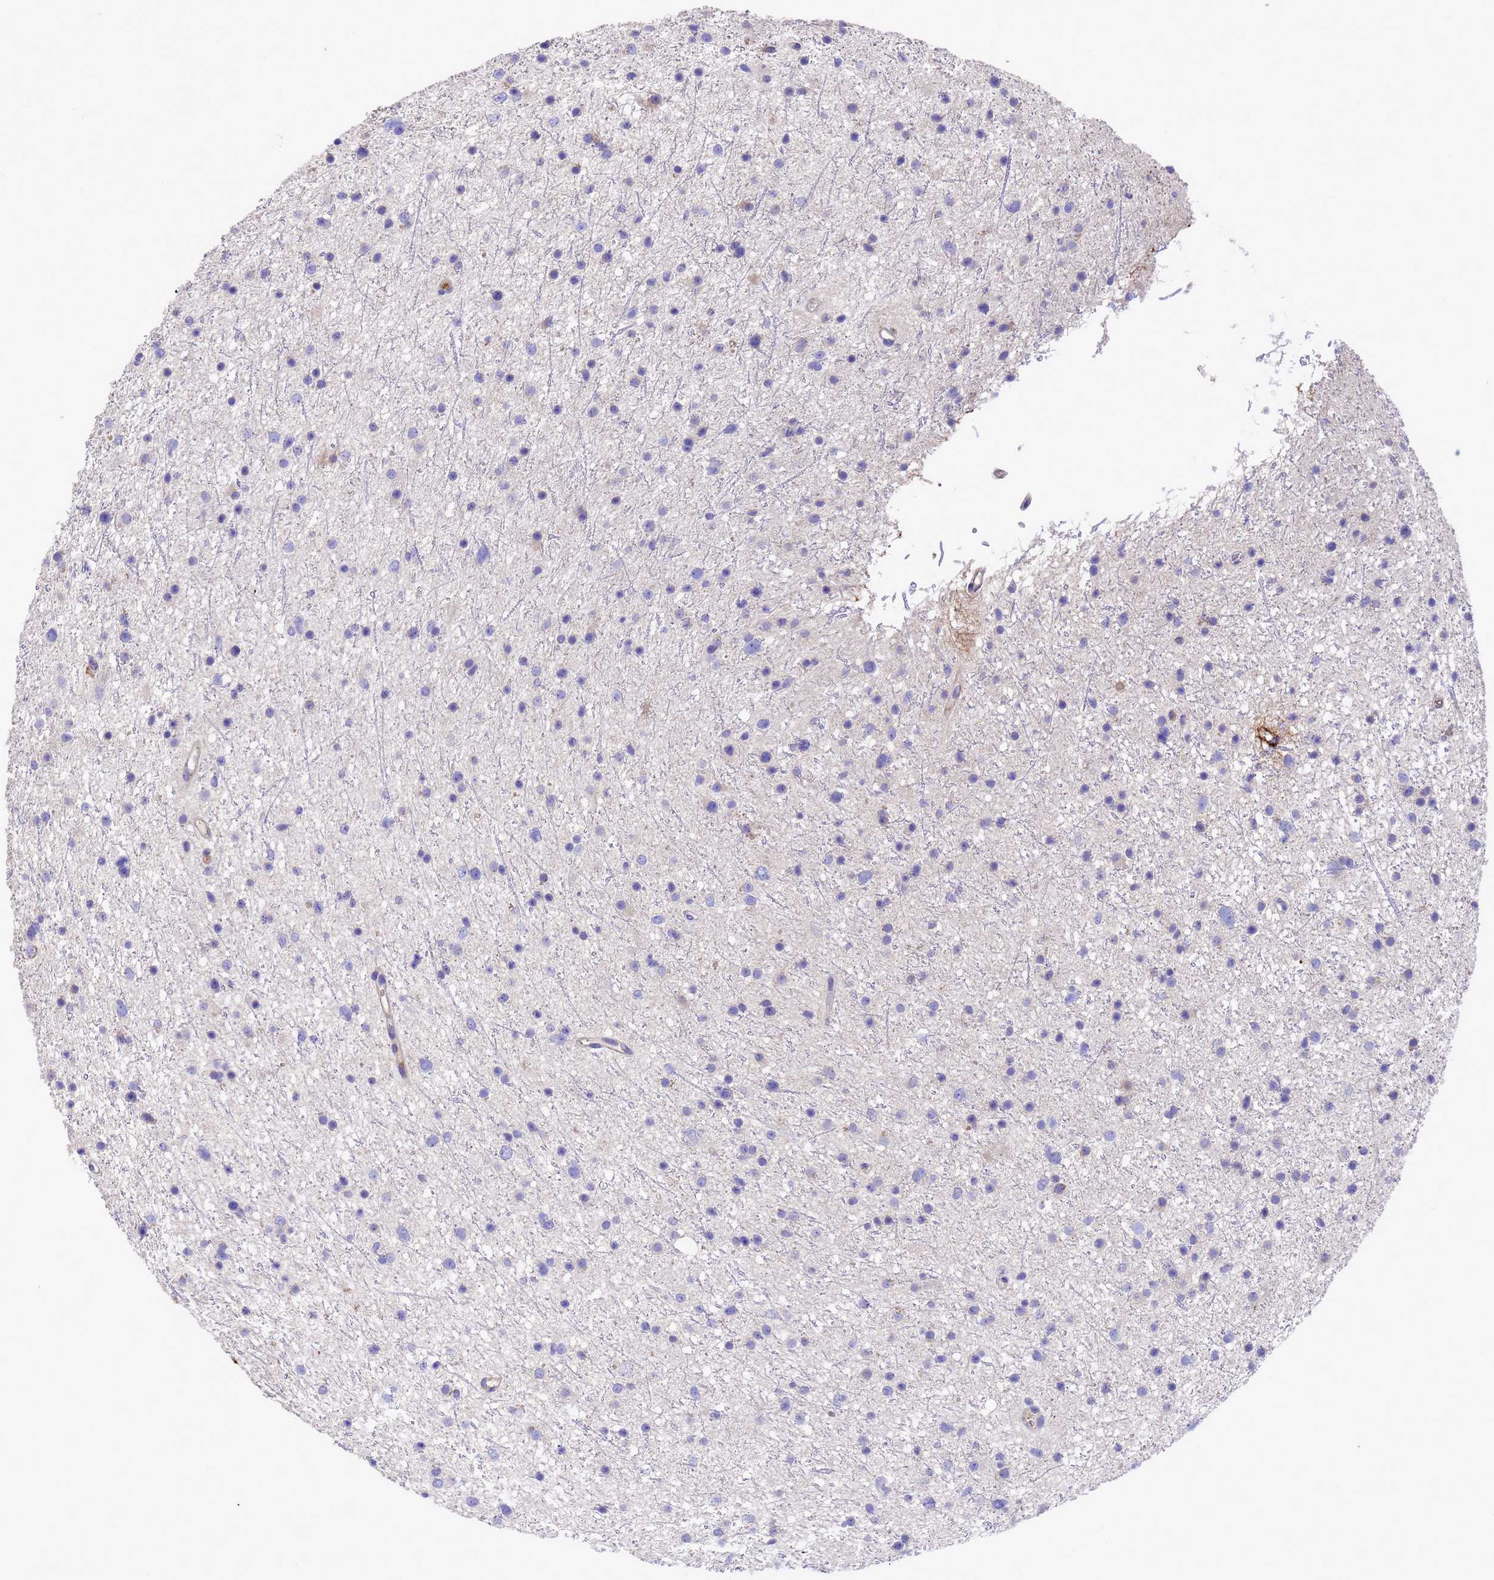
{"staining": {"intensity": "negative", "quantity": "none", "location": "none"}, "tissue": "glioma", "cell_type": "Tumor cells", "image_type": "cancer", "snomed": [{"axis": "morphology", "description": "Glioma, malignant, Low grade"}, {"axis": "topography", "description": "Cerebral cortex"}], "caption": "Glioma was stained to show a protein in brown. There is no significant staining in tumor cells.", "gene": "ELP6", "patient": {"sex": "female", "age": 39}}